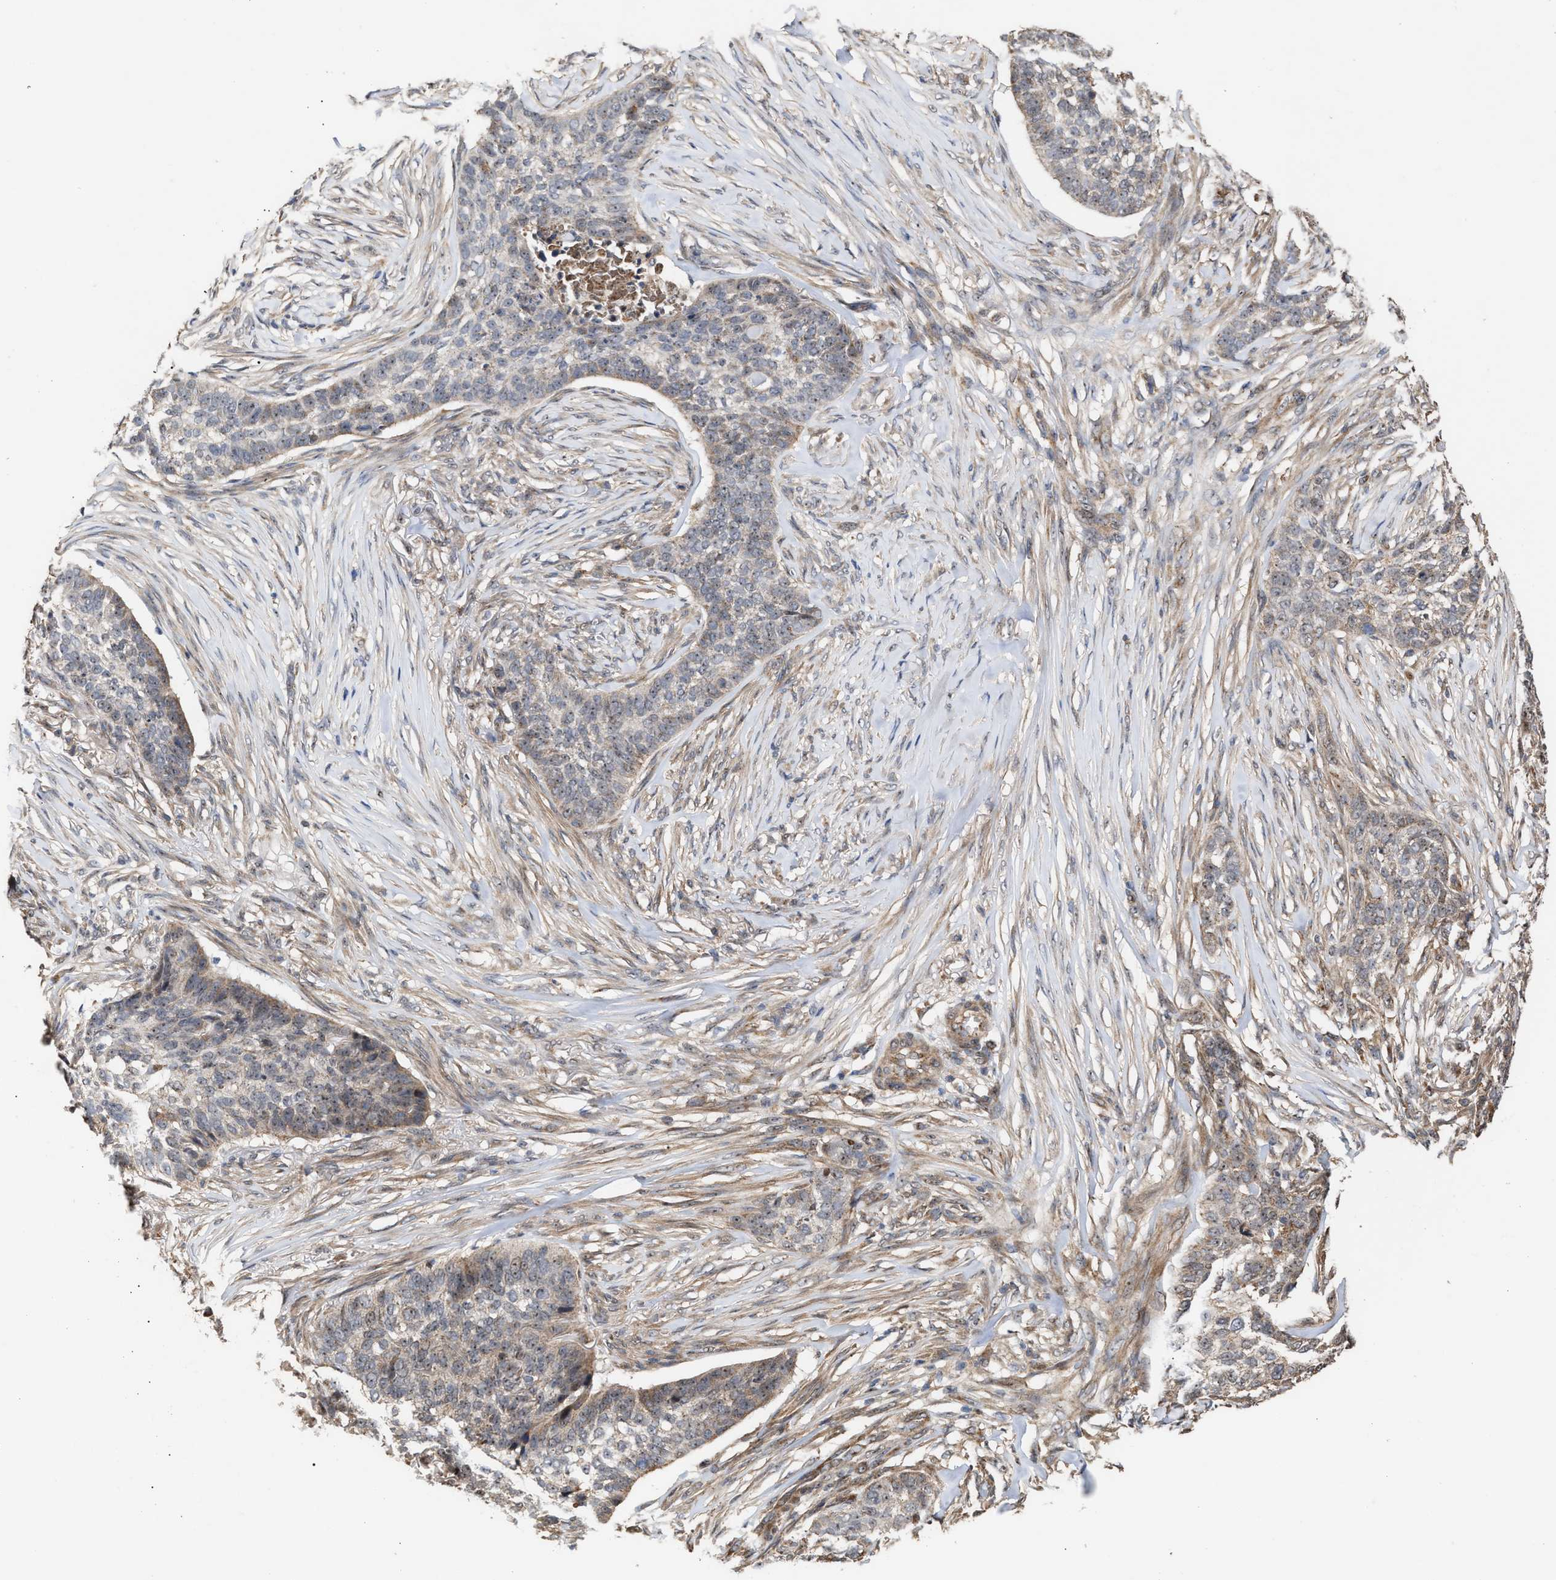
{"staining": {"intensity": "weak", "quantity": "25%-75%", "location": "cytoplasmic/membranous,nuclear"}, "tissue": "skin cancer", "cell_type": "Tumor cells", "image_type": "cancer", "snomed": [{"axis": "morphology", "description": "Basal cell carcinoma"}, {"axis": "topography", "description": "Skin"}], "caption": "The image reveals immunohistochemical staining of skin basal cell carcinoma. There is weak cytoplasmic/membranous and nuclear positivity is appreciated in about 25%-75% of tumor cells.", "gene": "EXOSC2", "patient": {"sex": "male", "age": 85}}